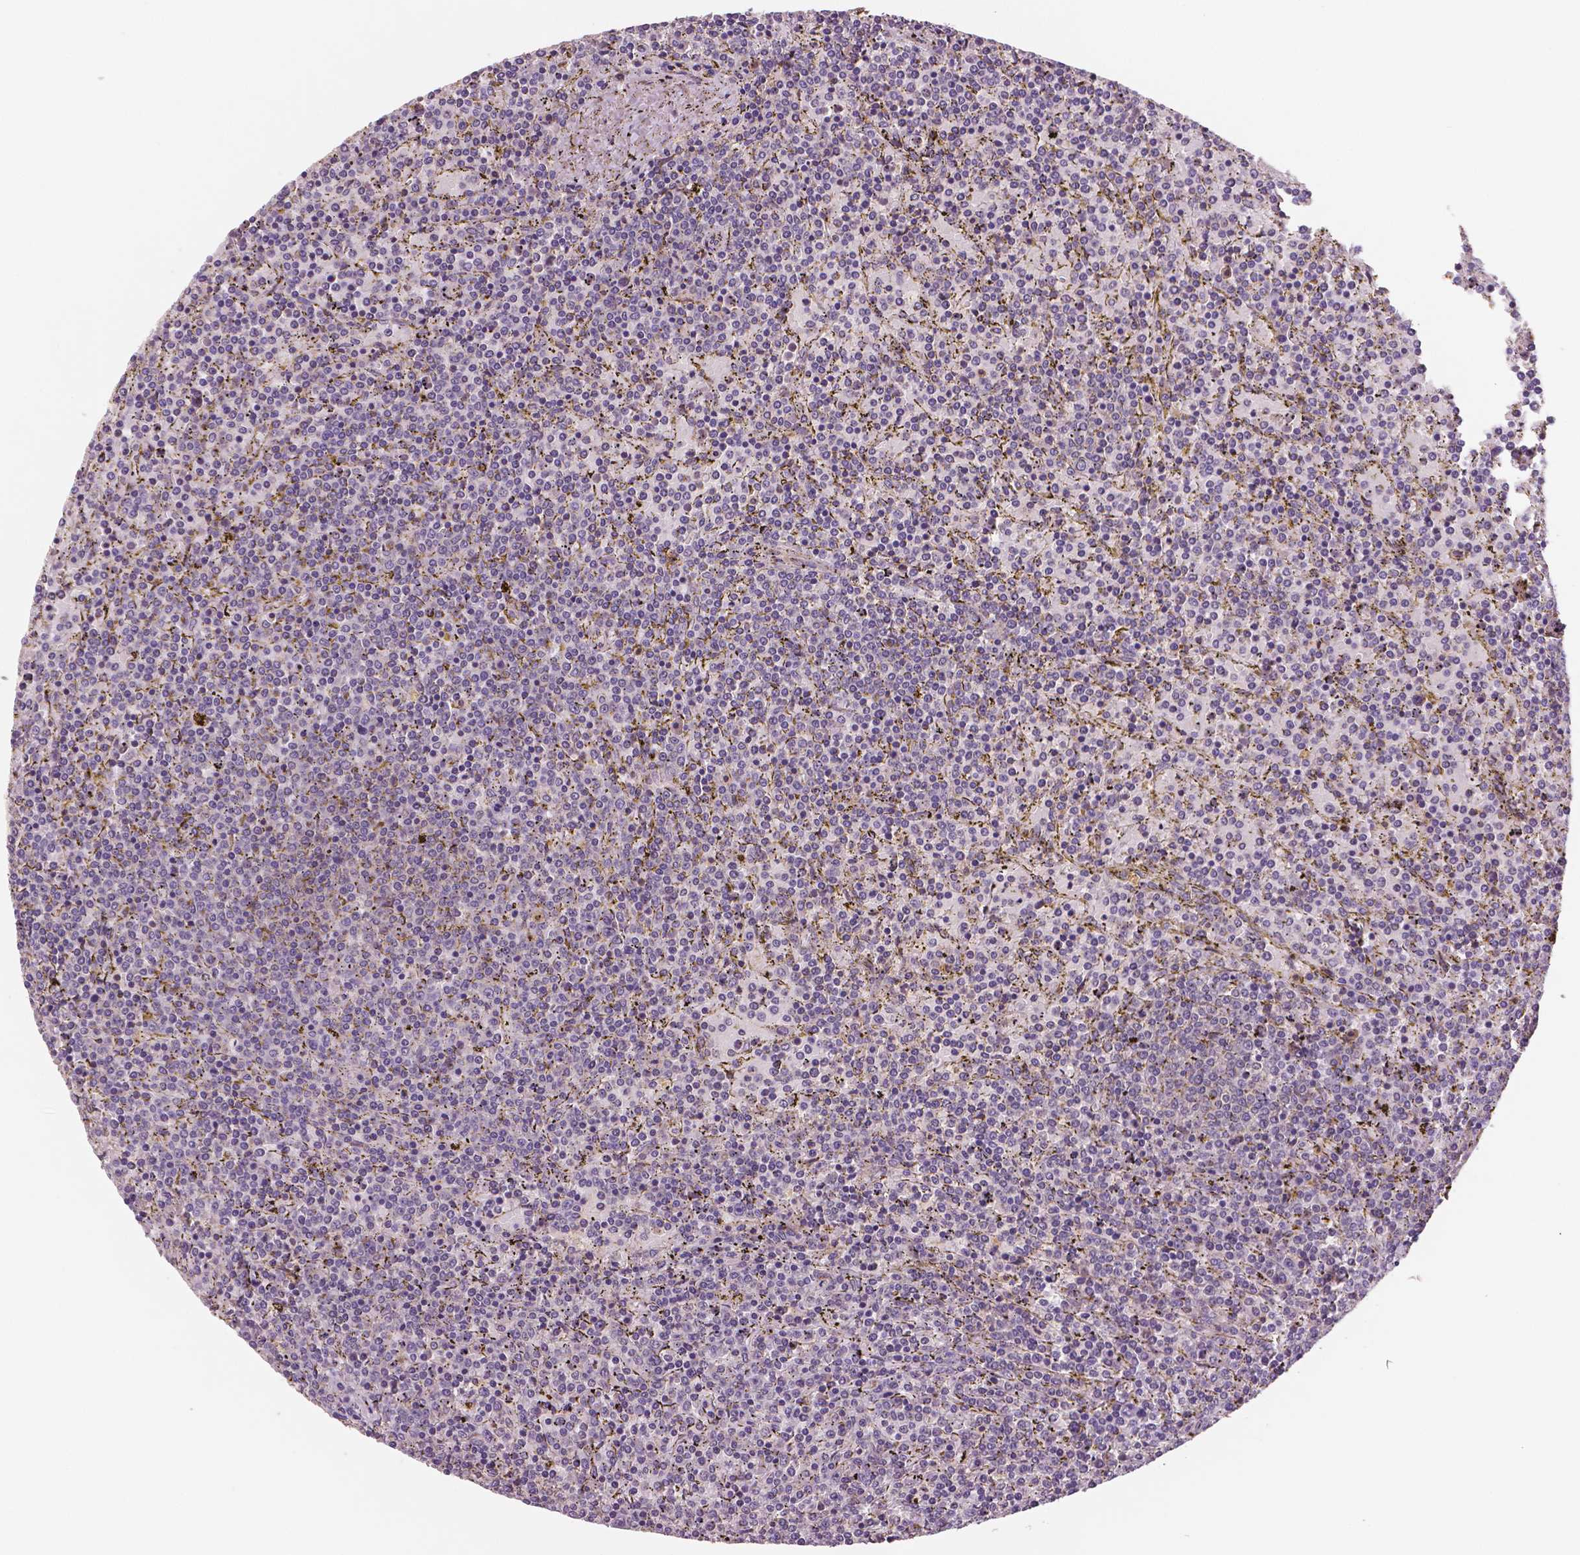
{"staining": {"intensity": "negative", "quantity": "none", "location": "none"}, "tissue": "lymphoma", "cell_type": "Tumor cells", "image_type": "cancer", "snomed": [{"axis": "morphology", "description": "Malignant lymphoma, non-Hodgkin's type, Low grade"}, {"axis": "topography", "description": "Spleen"}], "caption": "Human lymphoma stained for a protein using IHC exhibits no positivity in tumor cells.", "gene": "STAT3", "patient": {"sex": "female", "age": 77}}